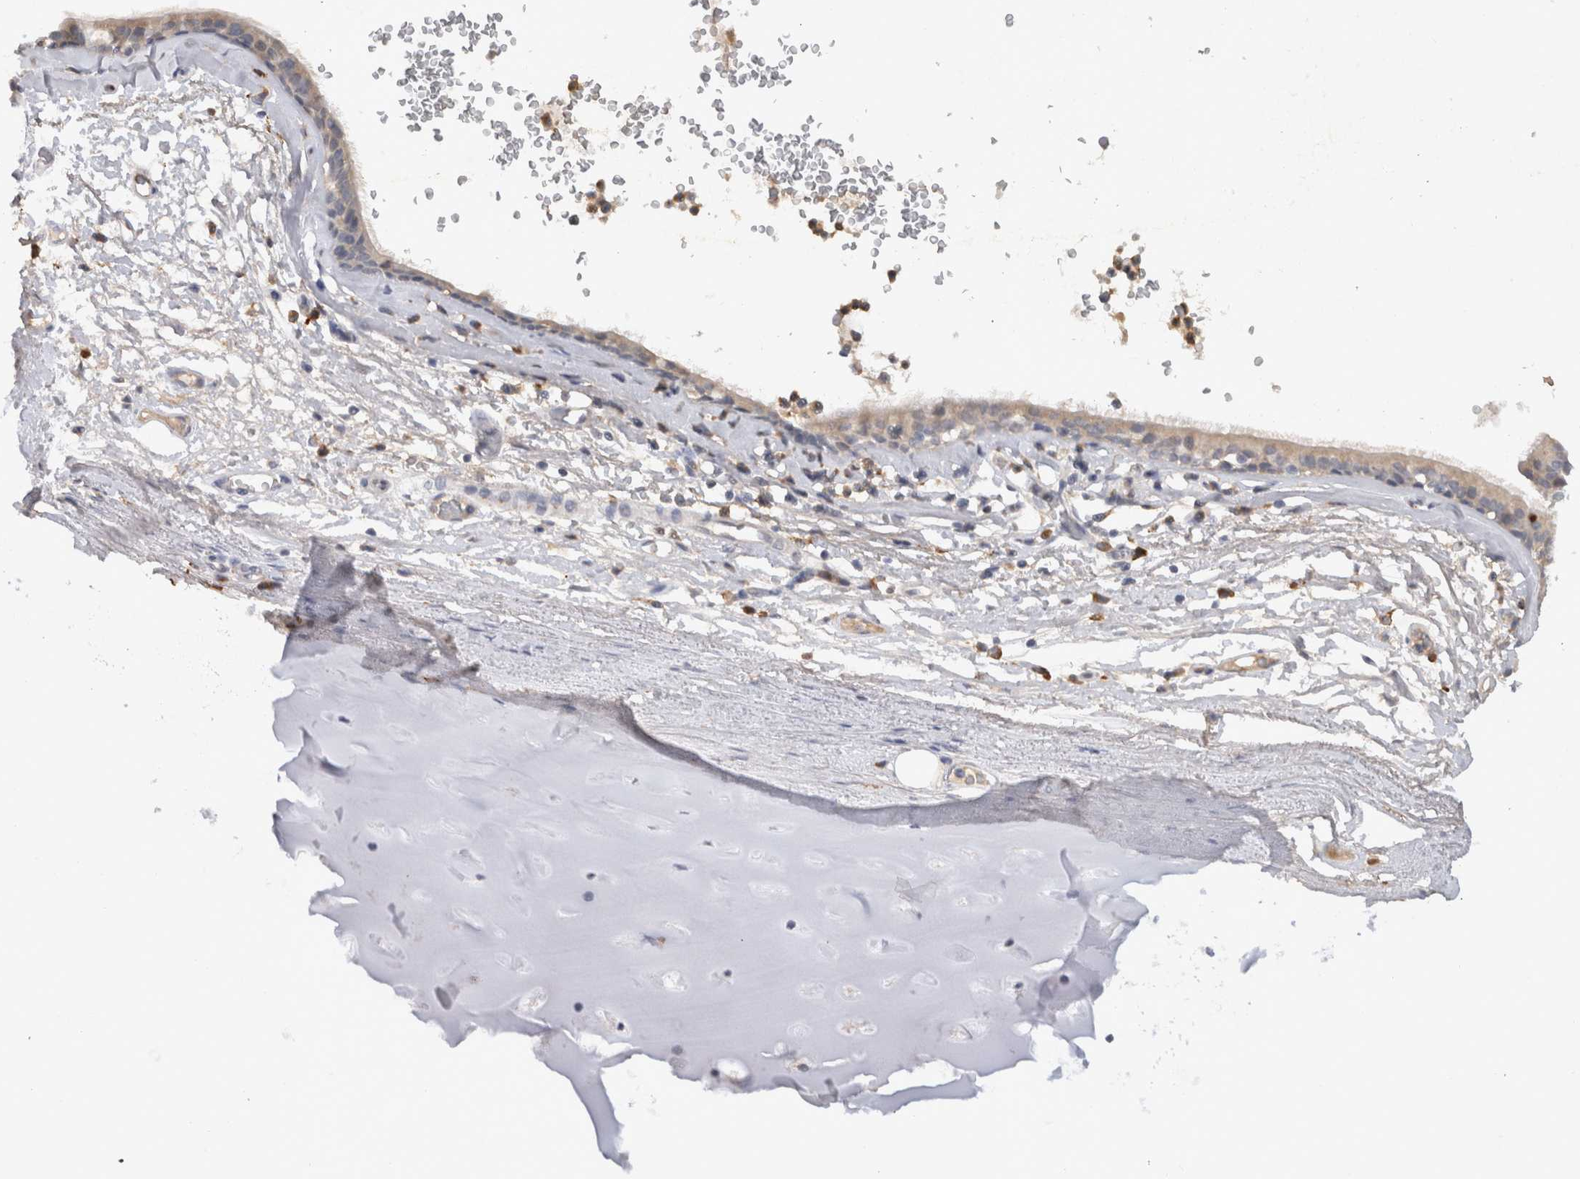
{"staining": {"intensity": "negative", "quantity": "none", "location": "none"}, "tissue": "adipose tissue", "cell_type": "Adipocytes", "image_type": "normal", "snomed": [{"axis": "morphology", "description": "Normal tissue, NOS"}, {"axis": "topography", "description": "Cartilage tissue"}], "caption": "Immunohistochemistry micrograph of normal adipose tissue stained for a protein (brown), which reveals no expression in adipocytes. The staining was performed using DAB (3,3'-diaminobenzidine) to visualize the protein expression in brown, while the nuclei were stained in blue with hematoxylin (Magnification: 20x).", "gene": "VSIG4", "patient": {"sex": "female", "age": 63}}